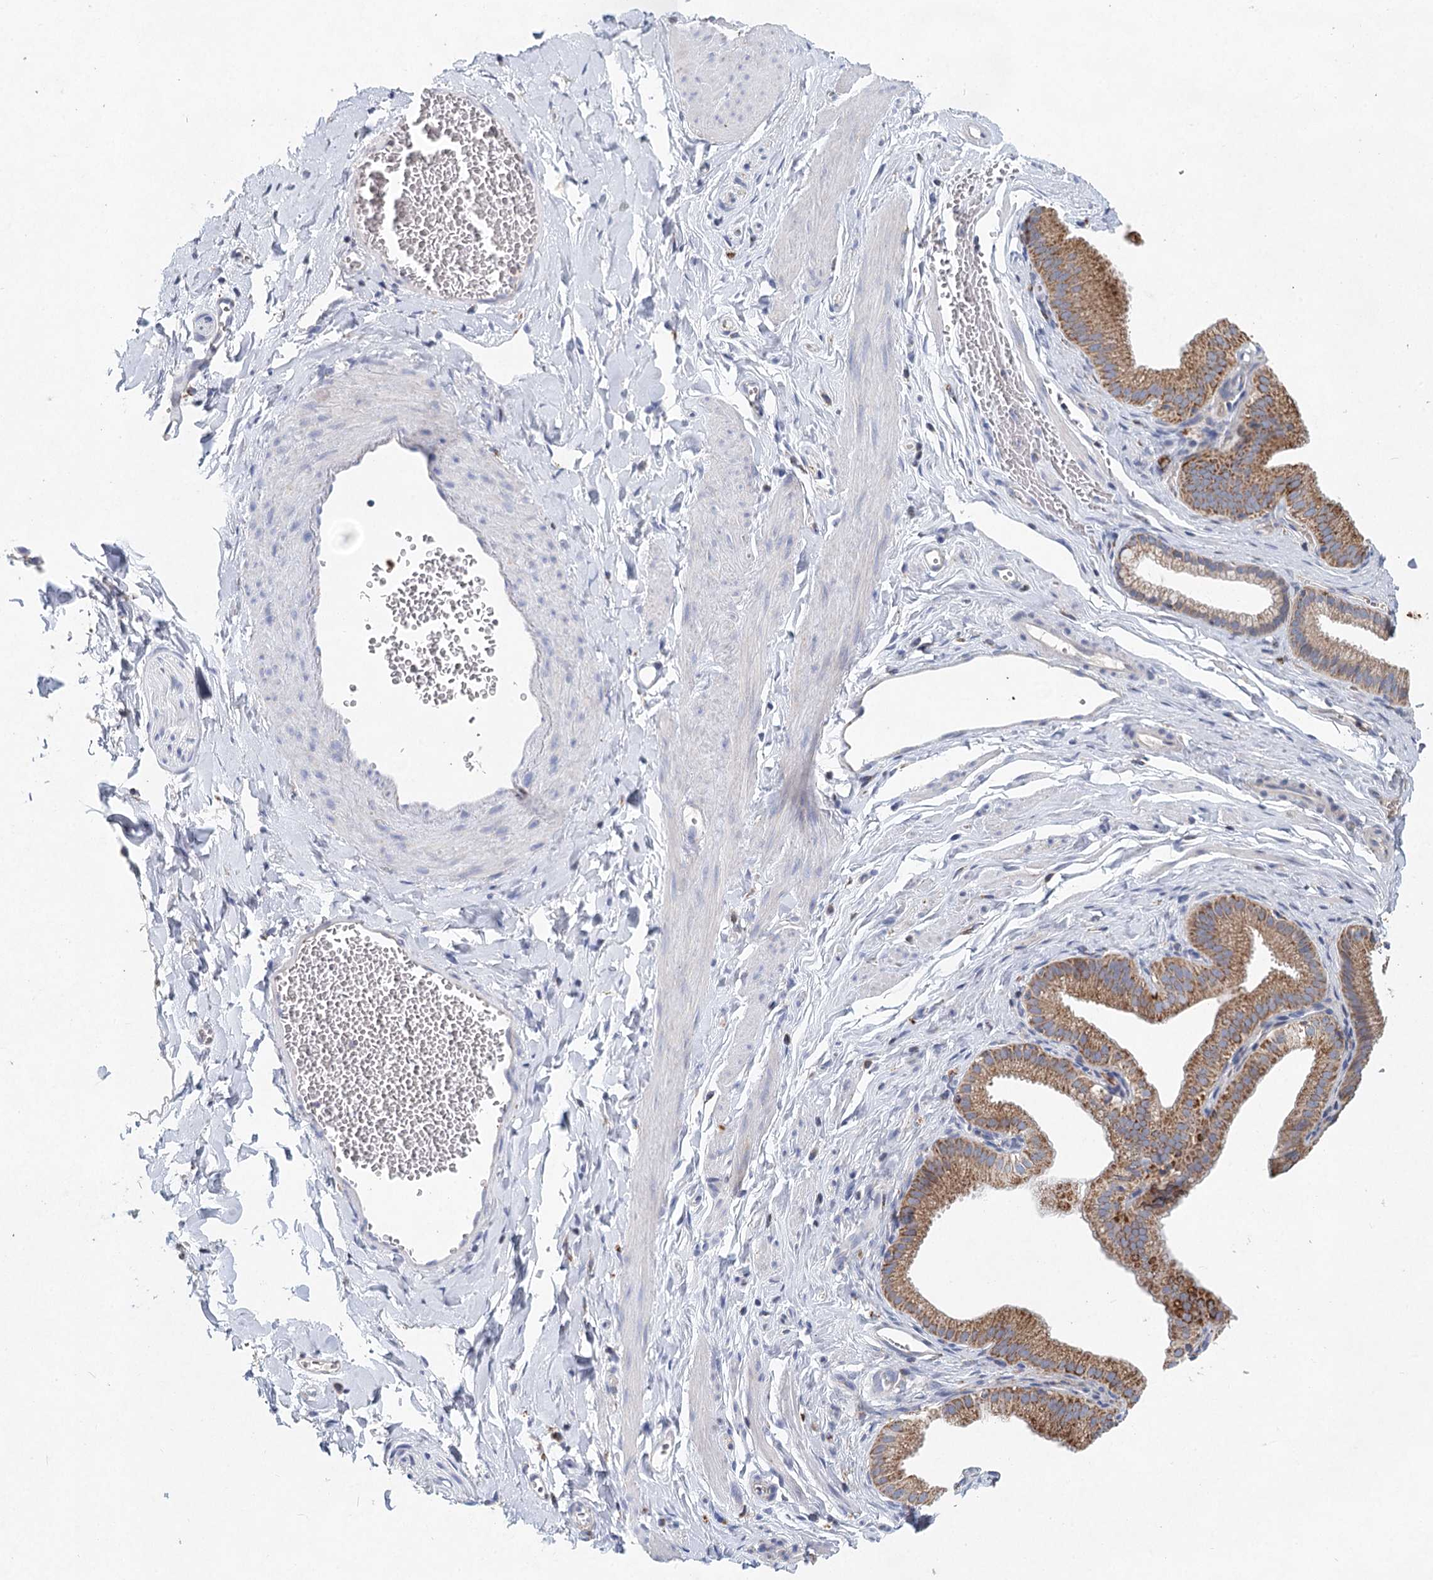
{"staining": {"intensity": "negative", "quantity": "none", "location": "none"}, "tissue": "adipose tissue", "cell_type": "Adipocytes", "image_type": "normal", "snomed": [{"axis": "morphology", "description": "Normal tissue, NOS"}, {"axis": "topography", "description": "Gallbladder"}, {"axis": "topography", "description": "Peripheral nerve tissue"}], "caption": "Adipocytes show no significant protein expression in benign adipose tissue. (DAB immunohistochemistry (IHC) with hematoxylin counter stain).", "gene": "XPO6", "patient": {"sex": "male", "age": 38}}